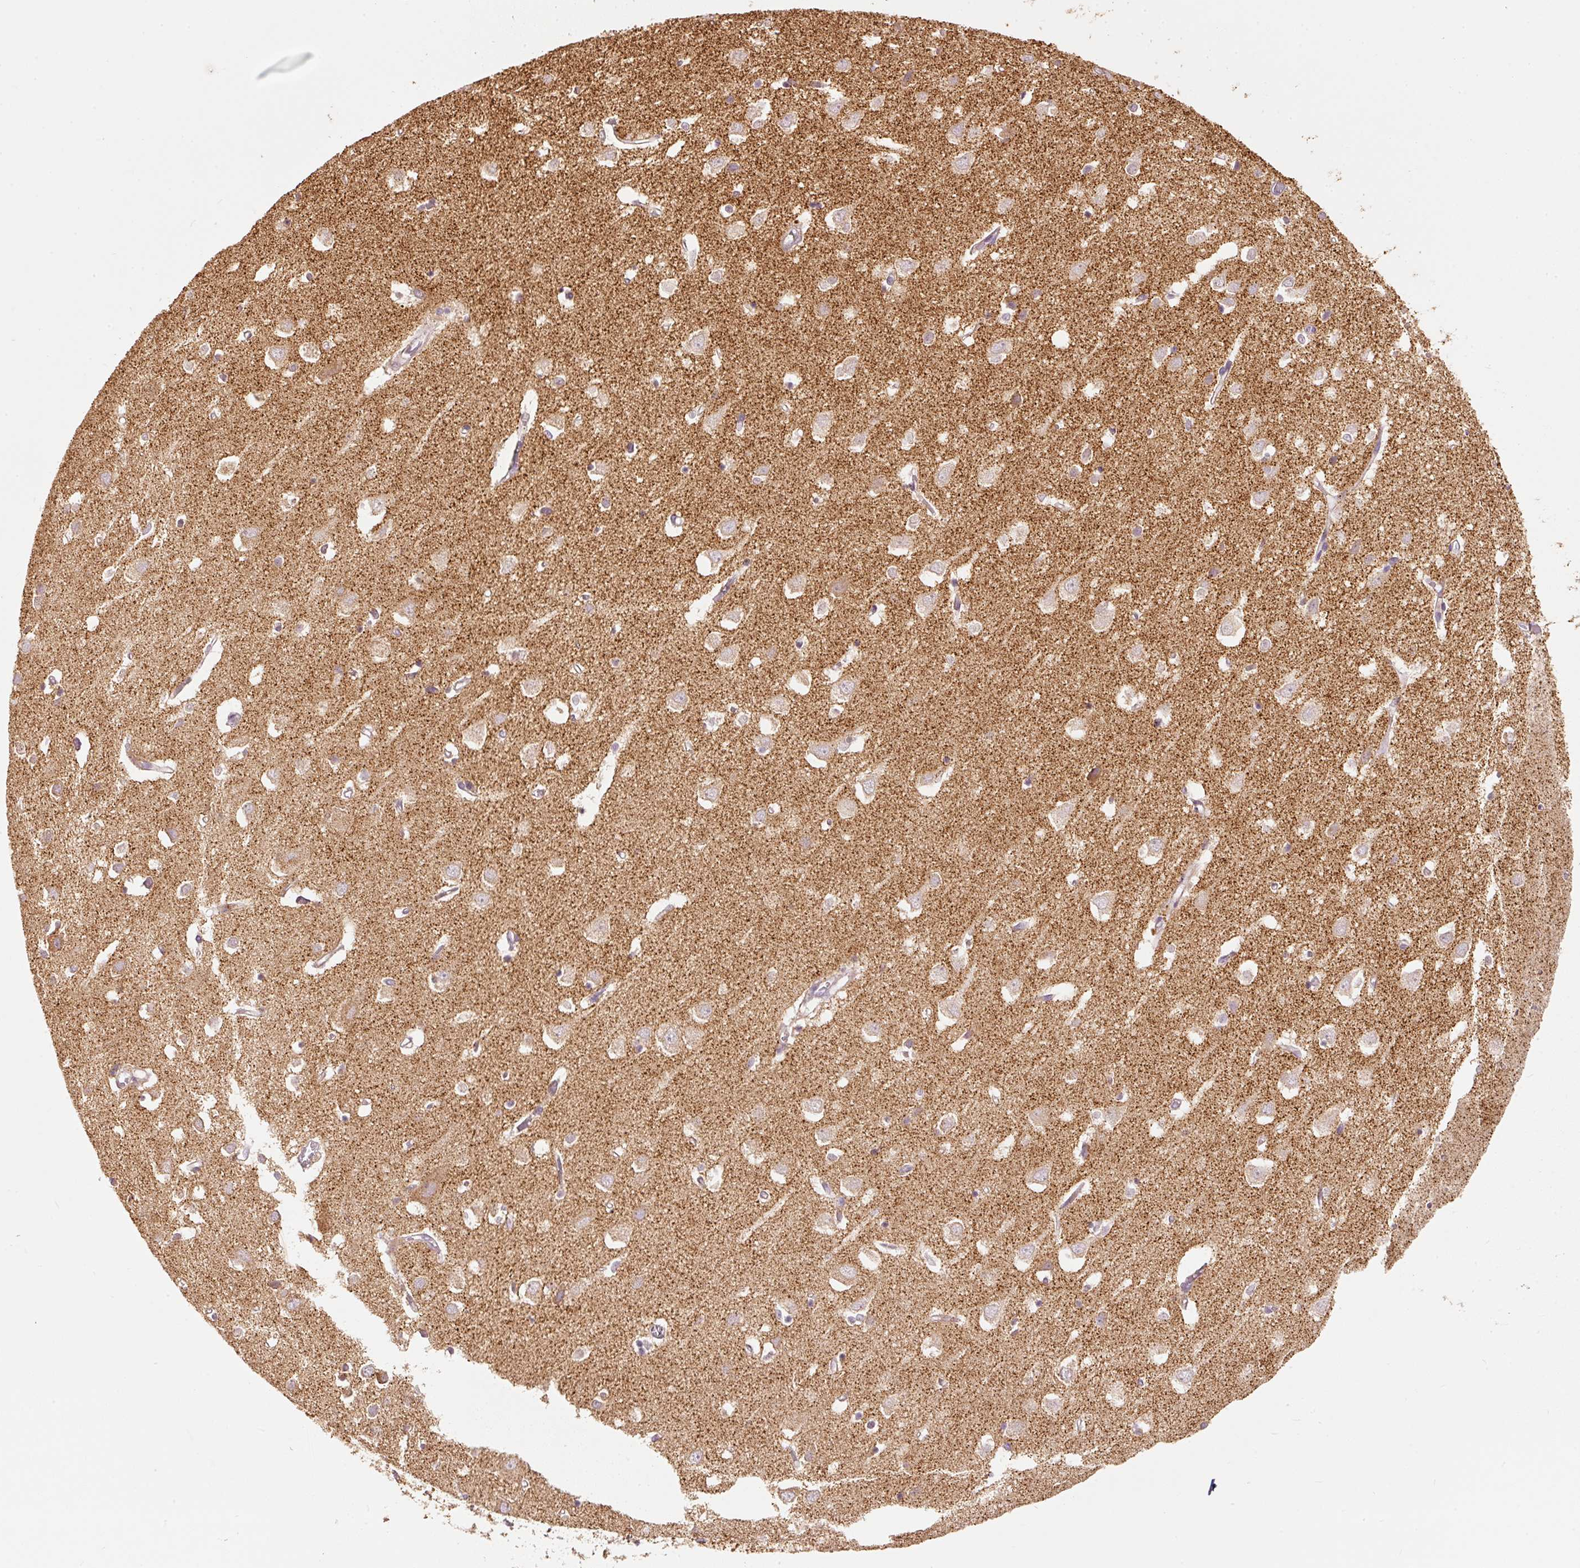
{"staining": {"intensity": "weak", "quantity": ">75%", "location": "cytoplasmic/membranous"}, "tissue": "cerebral cortex", "cell_type": "Endothelial cells", "image_type": "normal", "snomed": [{"axis": "morphology", "description": "Normal tissue, NOS"}, {"axis": "topography", "description": "Cerebral cortex"}], "caption": "Immunohistochemical staining of unremarkable cerebral cortex shows >75% levels of weak cytoplasmic/membranous protein expression in about >75% of endothelial cells. (DAB (3,3'-diaminobenzidine) IHC with brightfield microscopy, high magnification).", "gene": "PSENEN", "patient": {"sex": "male", "age": 70}}